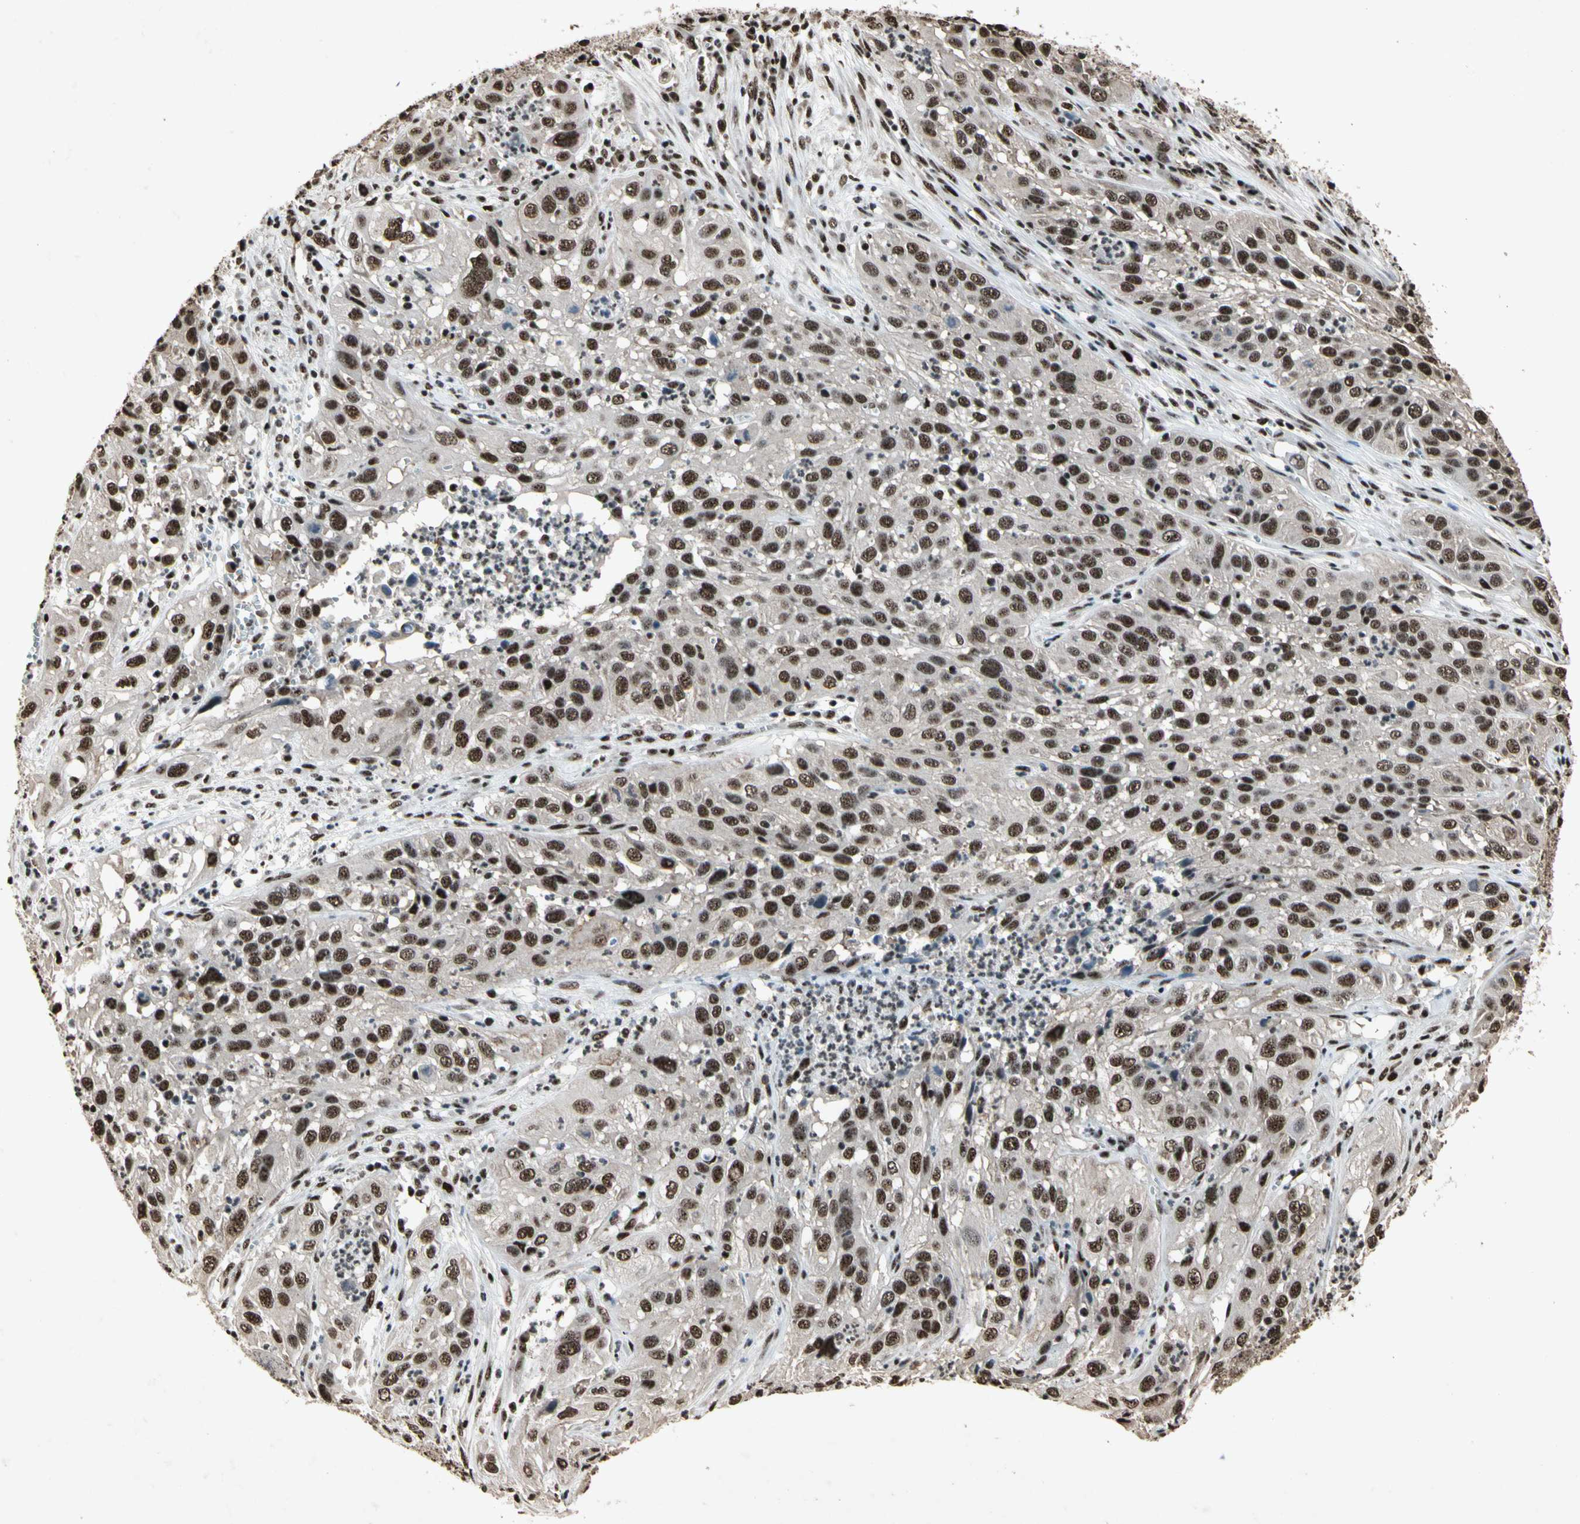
{"staining": {"intensity": "strong", "quantity": ">75%", "location": "nuclear"}, "tissue": "cervical cancer", "cell_type": "Tumor cells", "image_type": "cancer", "snomed": [{"axis": "morphology", "description": "Squamous cell carcinoma, NOS"}, {"axis": "topography", "description": "Cervix"}], "caption": "Brown immunohistochemical staining in human cervical cancer displays strong nuclear staining in about >75% of tumor cells. Ihc stains the protein in brown and the nuclei are stained blue.", "gene": "TBX2", "patient": {"sex": "female", "age": 32}}